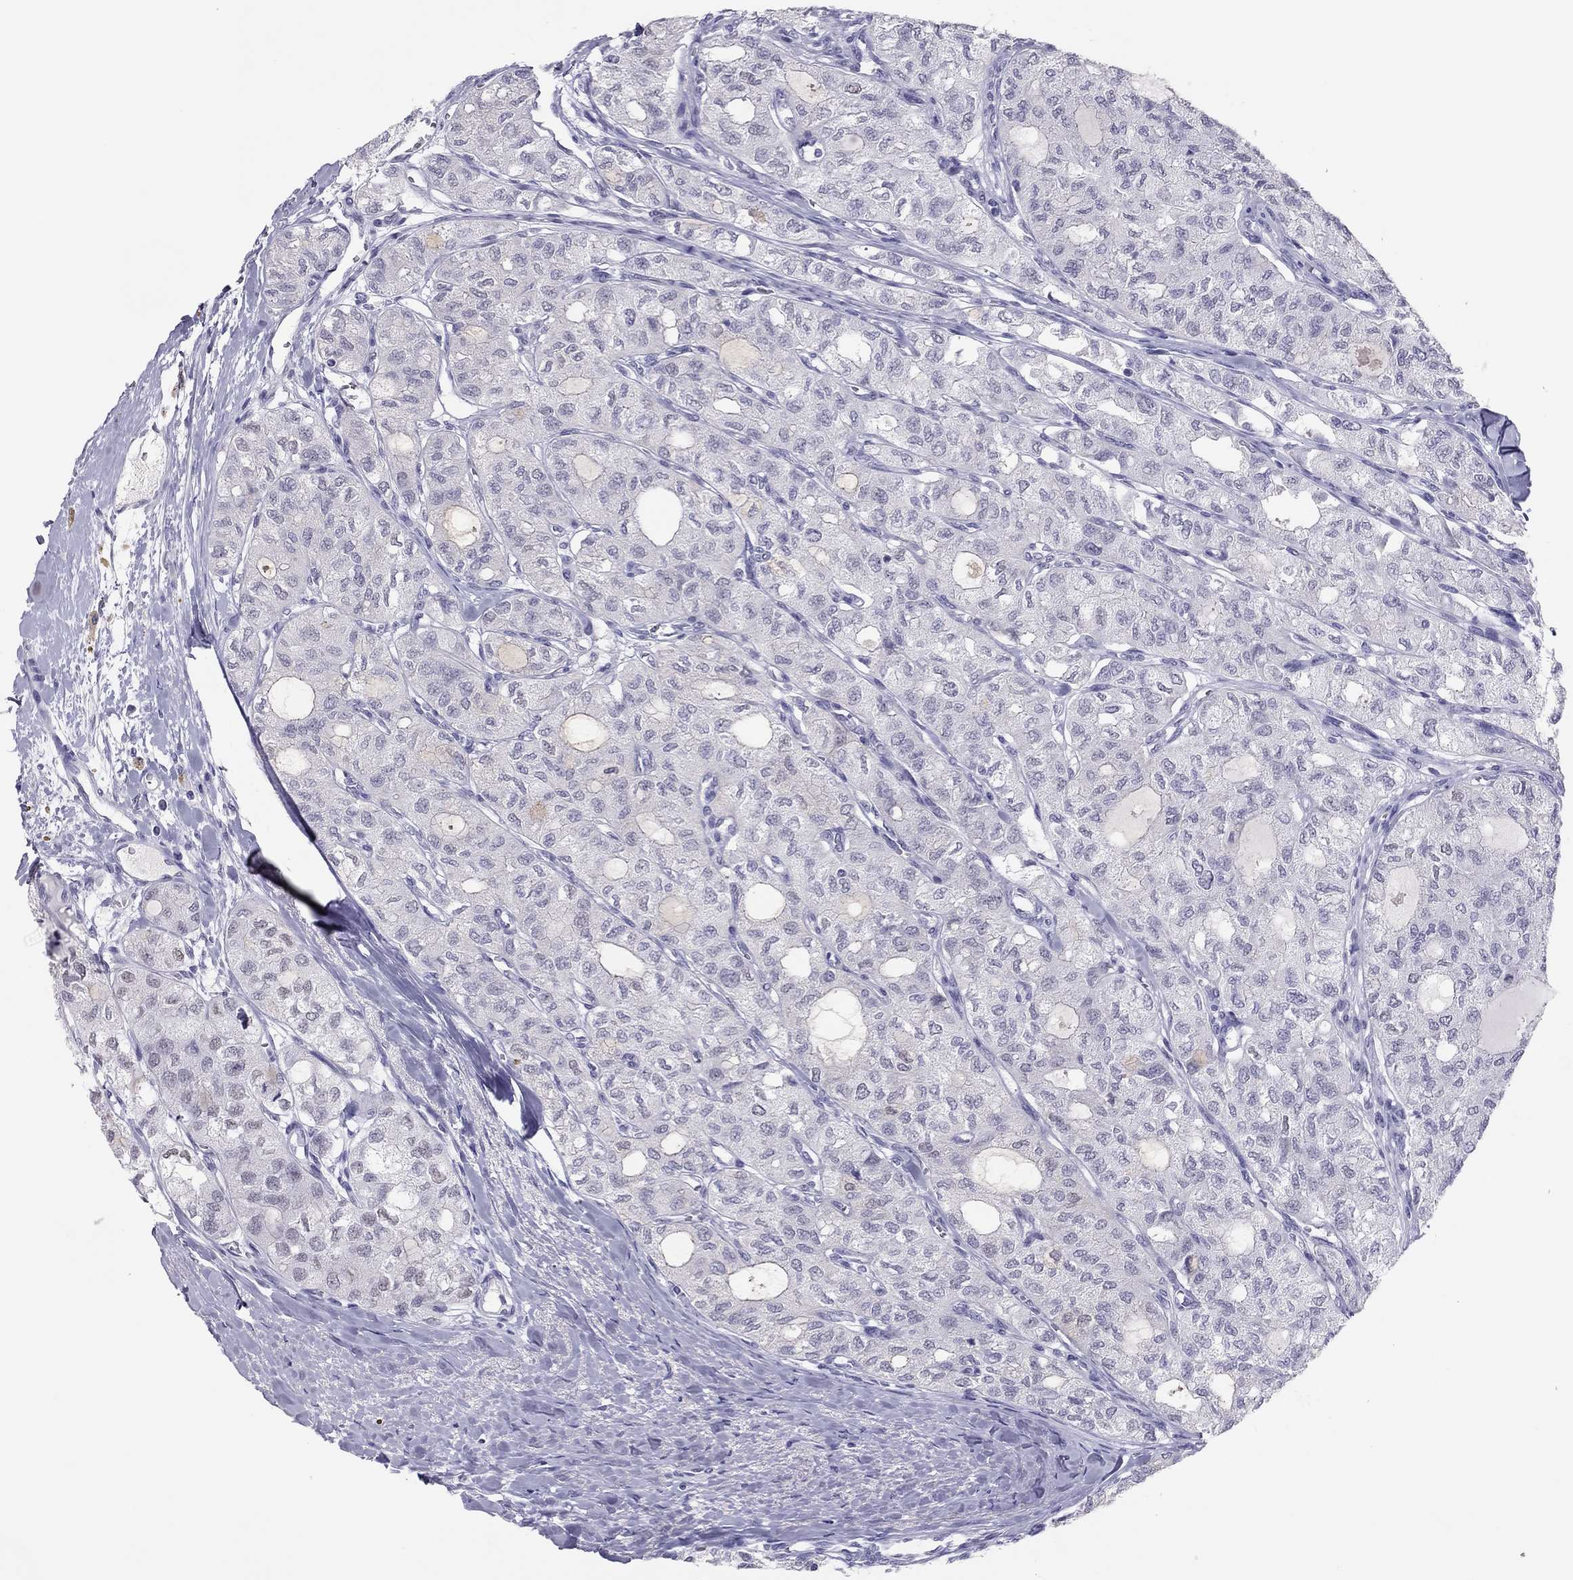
{"staining": {"intensity": "negative", "quantity": "none", "location": "none"}, "tissue": "thyroid cancer", "cell_type": "Tumor cells", "image_type": "cancer", "snomed": [{"axis": "morphology", "description": "Follicular adenoma carcinoma, NOS"}, {"axis": "topography", "description": "Thyroid gland"}], "caption": "Thyroid follicular adenoma carcinoma stained for a protein using immunohistochemistry (IHC) shows no positivity tumor cells.", "gene": "PHOX2A", "patient": {"sex": "male", "age": 75}}